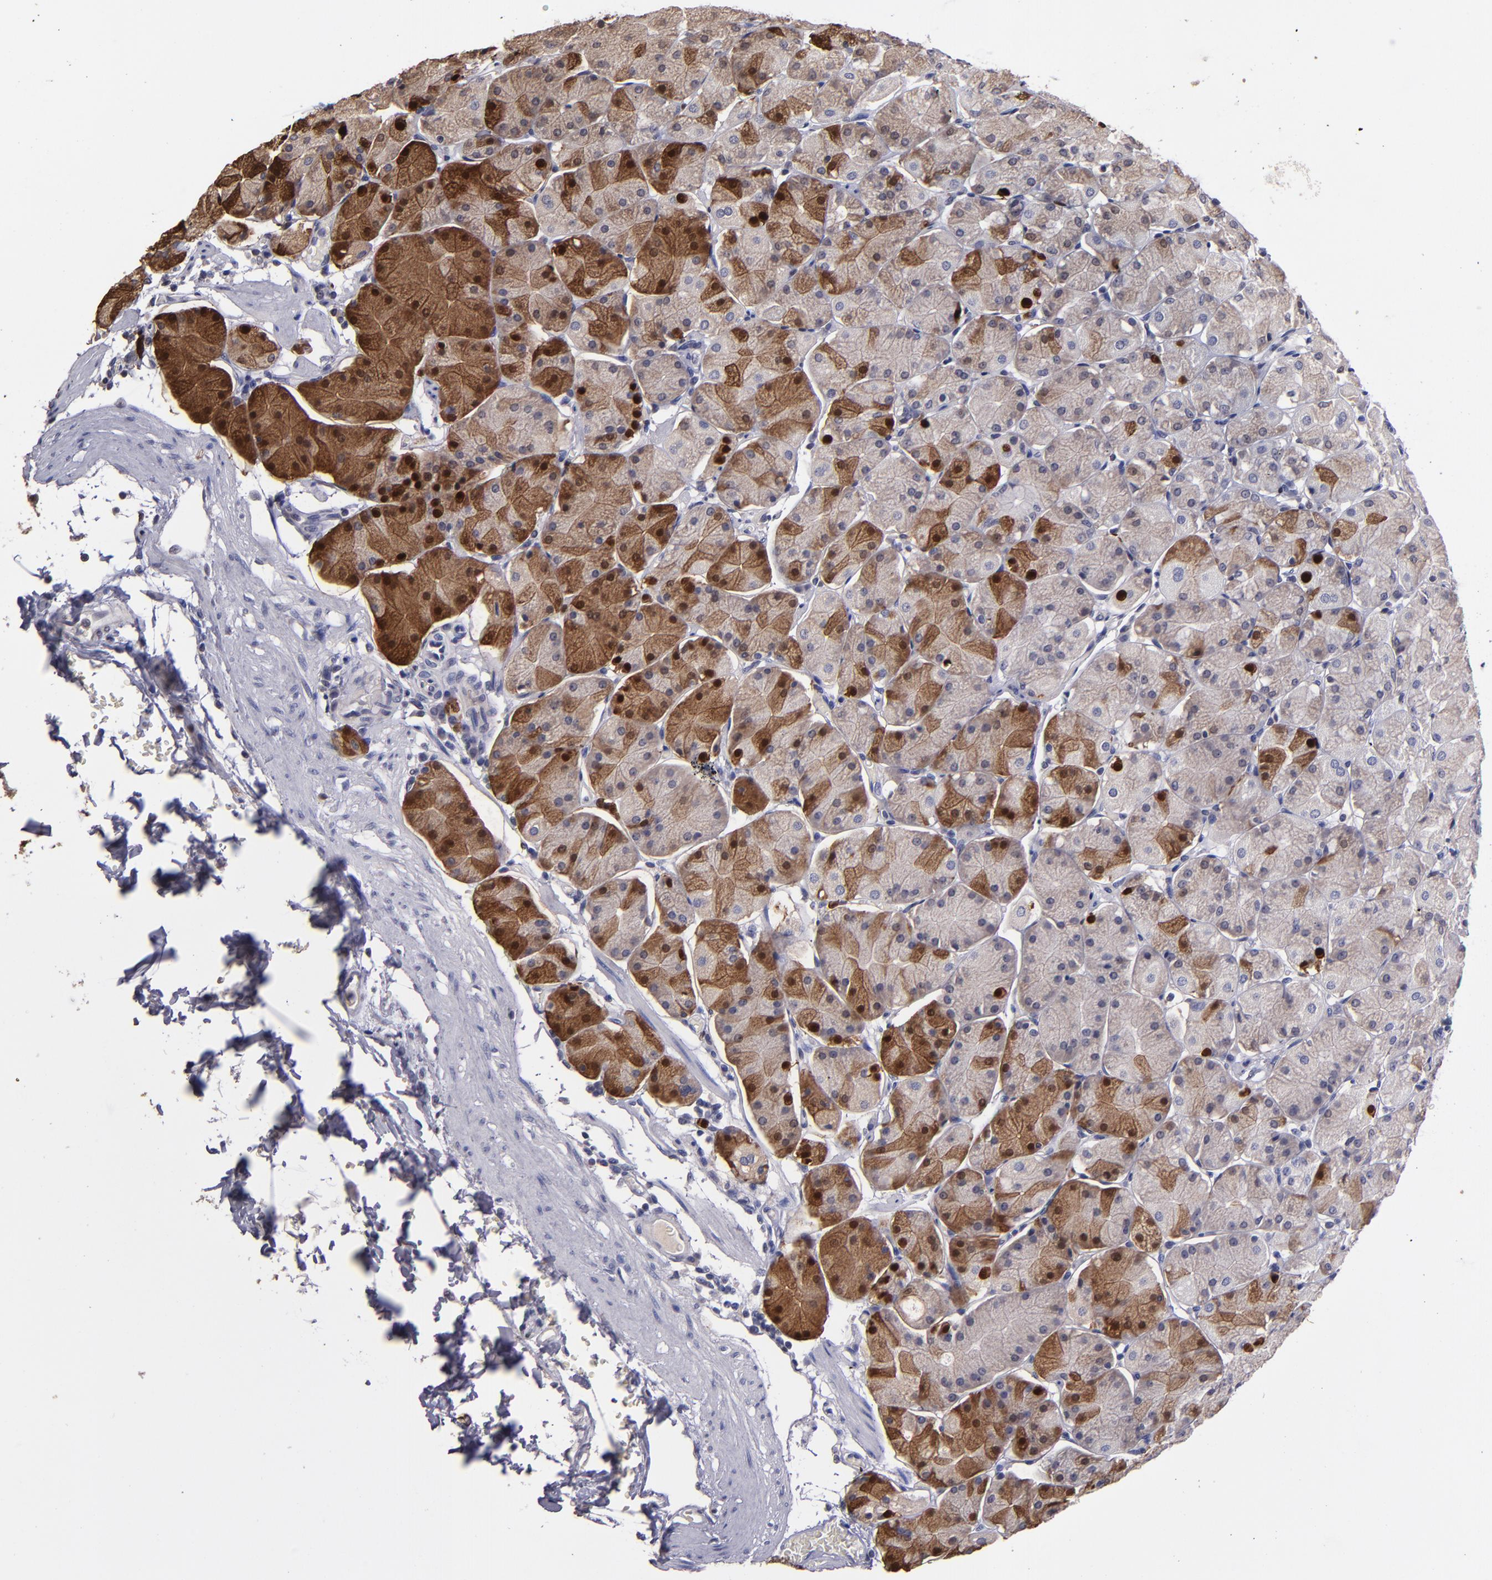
{"staining": {"intensity": "moderate", "quantity": "25%-75%", "location": "cytoplasmic/membranous,nuclear"}, "tissue": "stomach", "cell_type": "Glandular cells", "image_type": "normal", "snomed": [{"axis": "morphology", "description": "Normal tissue, NOS"}, {"axis": "topography", "description": "Stomach, upper"}, {"axis": "topography", "description": "Stomach"}], "caption": "IHC of unremarkable human stomach reveals medium levels of moderate cytoplasmic/membranous,nuclear expression in approximately 25%-75% of glandular cells.", "gene": "S100A1", "patient": {"sex": "male", "age": 76}}